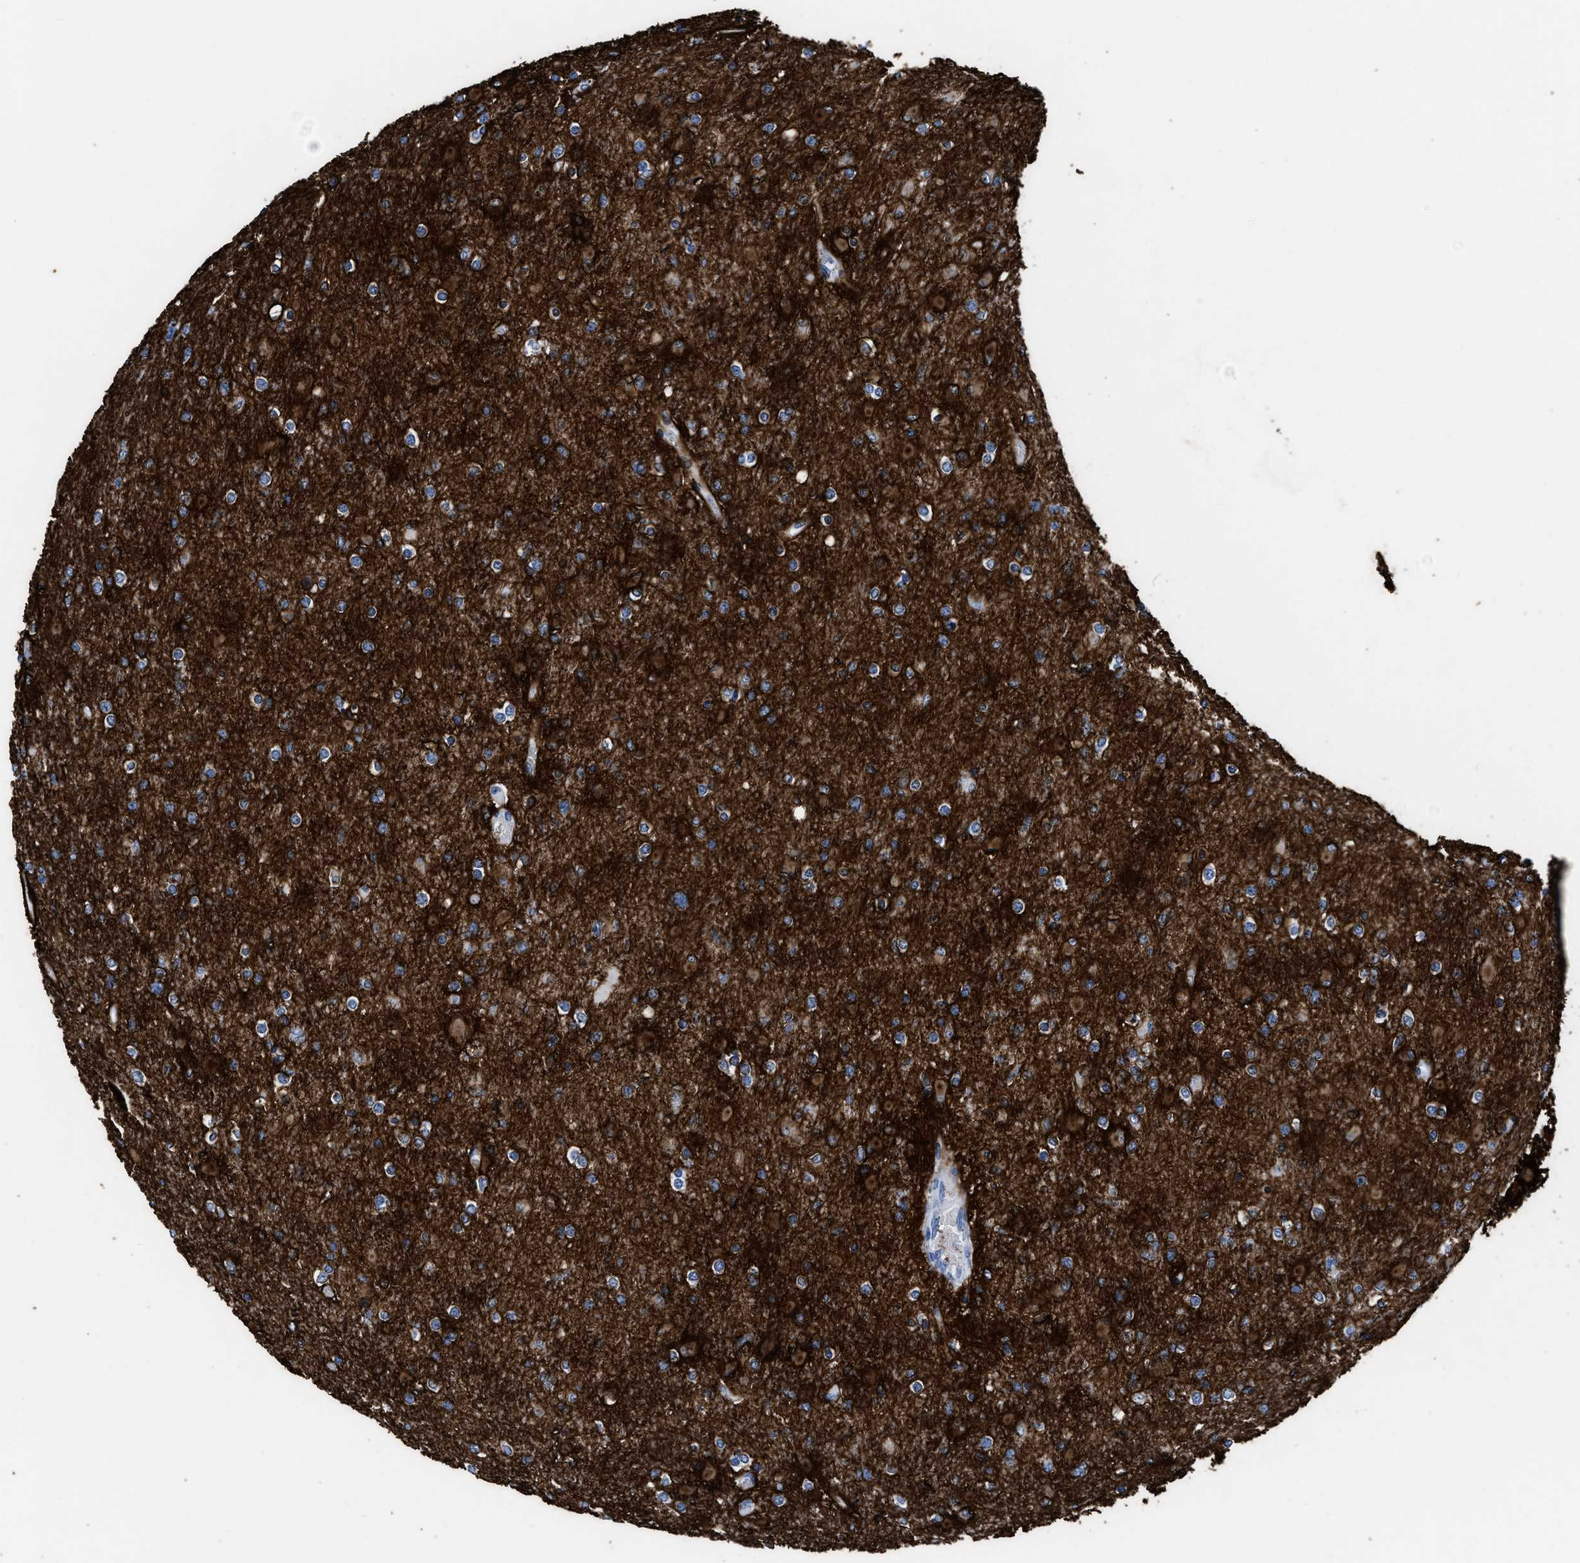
{"staining": {"intensity": "negative", "quantity": "none", "location": "none"}, "tissue": "glioma", "cell_type": "Tumor cells", "image_type": "cancer", "snomed": [{"axis": "morphology", "description": "Glioma, malignant, High grade"}, {"axis": "topography", "description": "Cerebral cortex"}], "caption": "There is no significant expression in tumor cells of malignant glioma (high-grade).", "gene": "AQP1", "patient": {"sex": "female", "age": 36}}